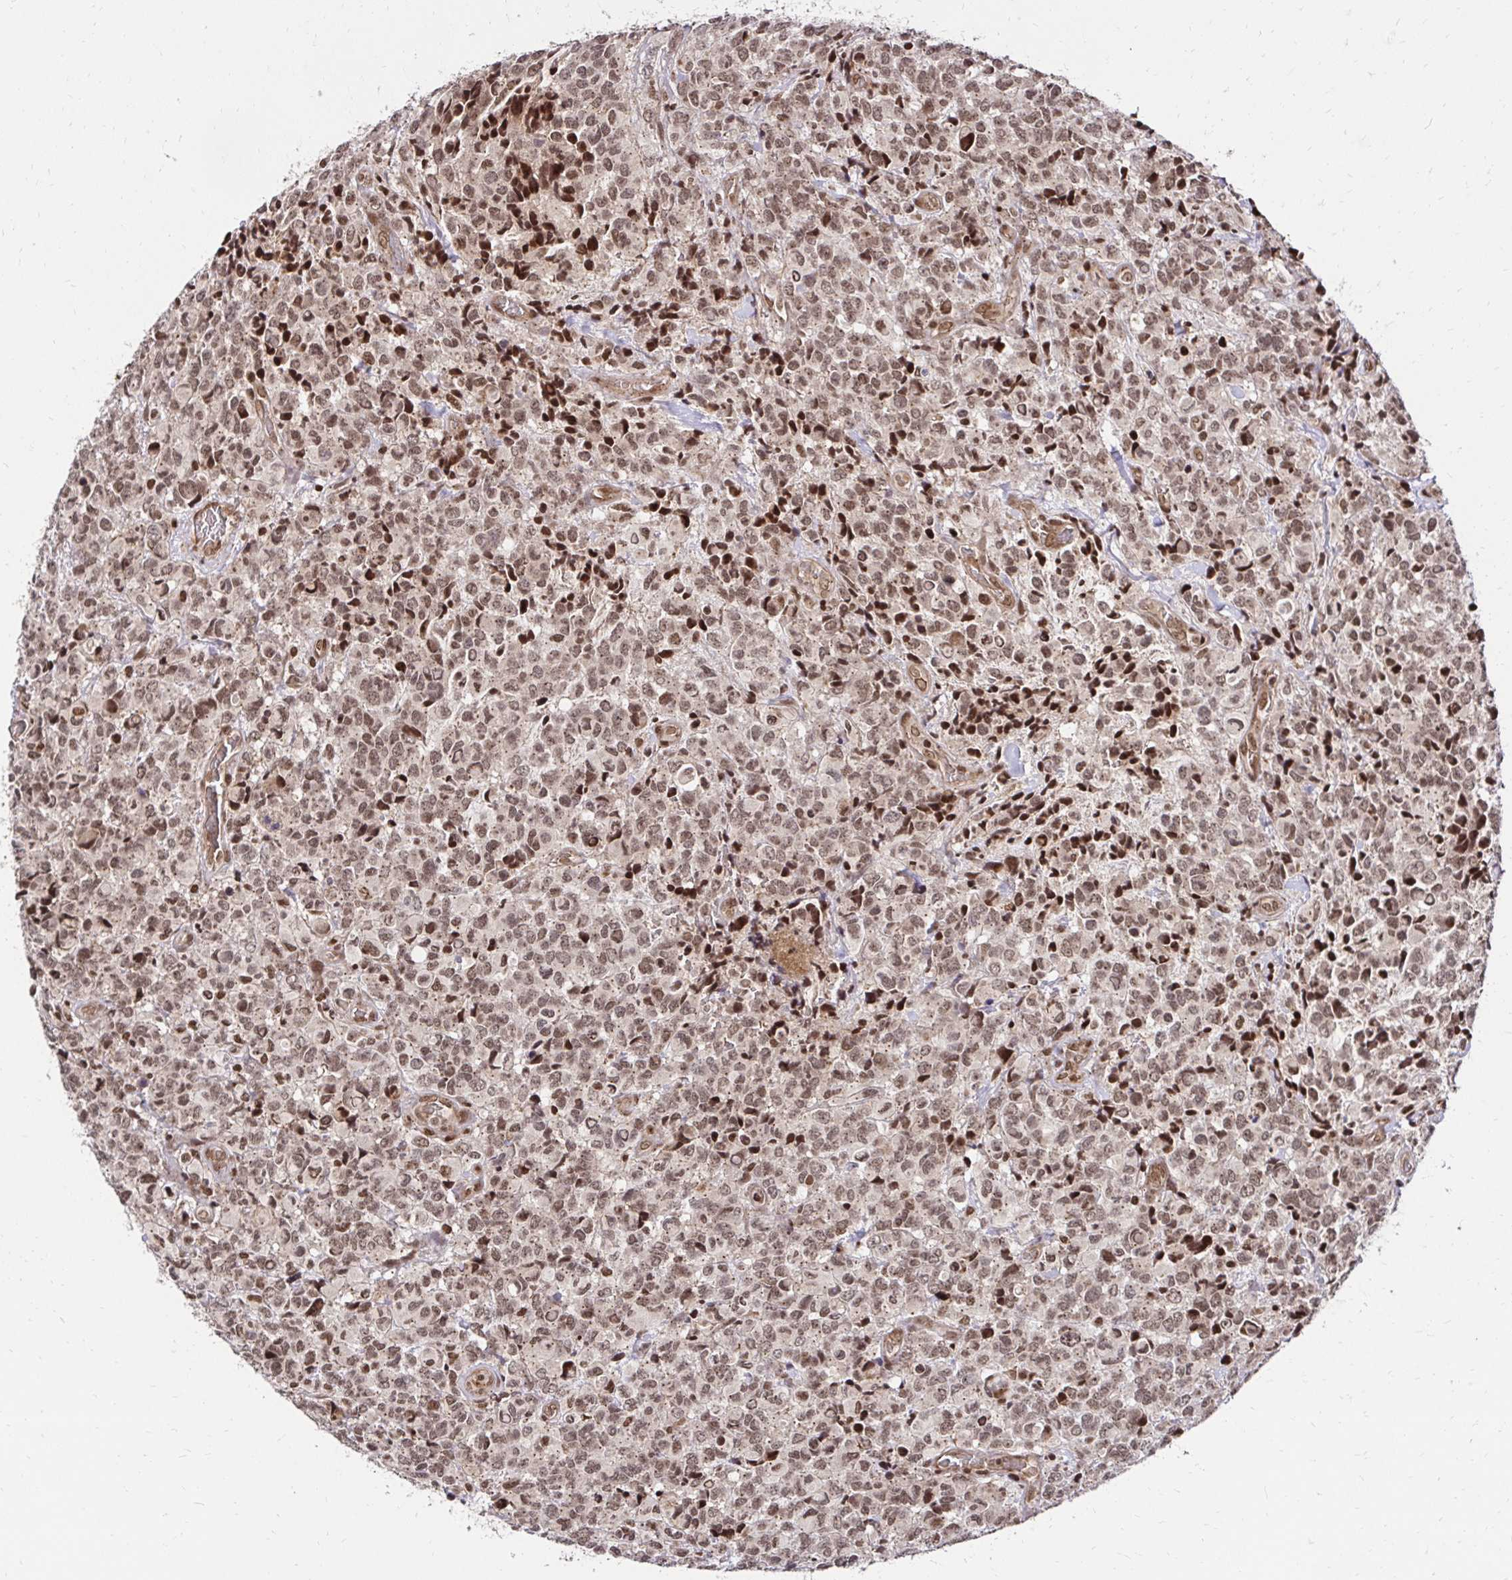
{"staining": {"intensity": "moderate", "quantity": ">75%", "location": "nuclear"}, "tissue": "glioma", "cell_type": "Tumor cells", "image_type": "cancer", "snomed": [{"axis": "morphology", "description": "Glioma, malignant, High grade"}, {"axis": "topography", "description": "Brain"}], "caption": "IHC image of neoplastic tissue: malignant glioma (high-grade) stained using immunohistochemistry displays medium levels of moderate protein expression localized specifically in the nuclear of tumor cells, appearing as a nuclear brown color.", "gene": "GLYR1", "patient": {"sex": "male", "age": 39}}